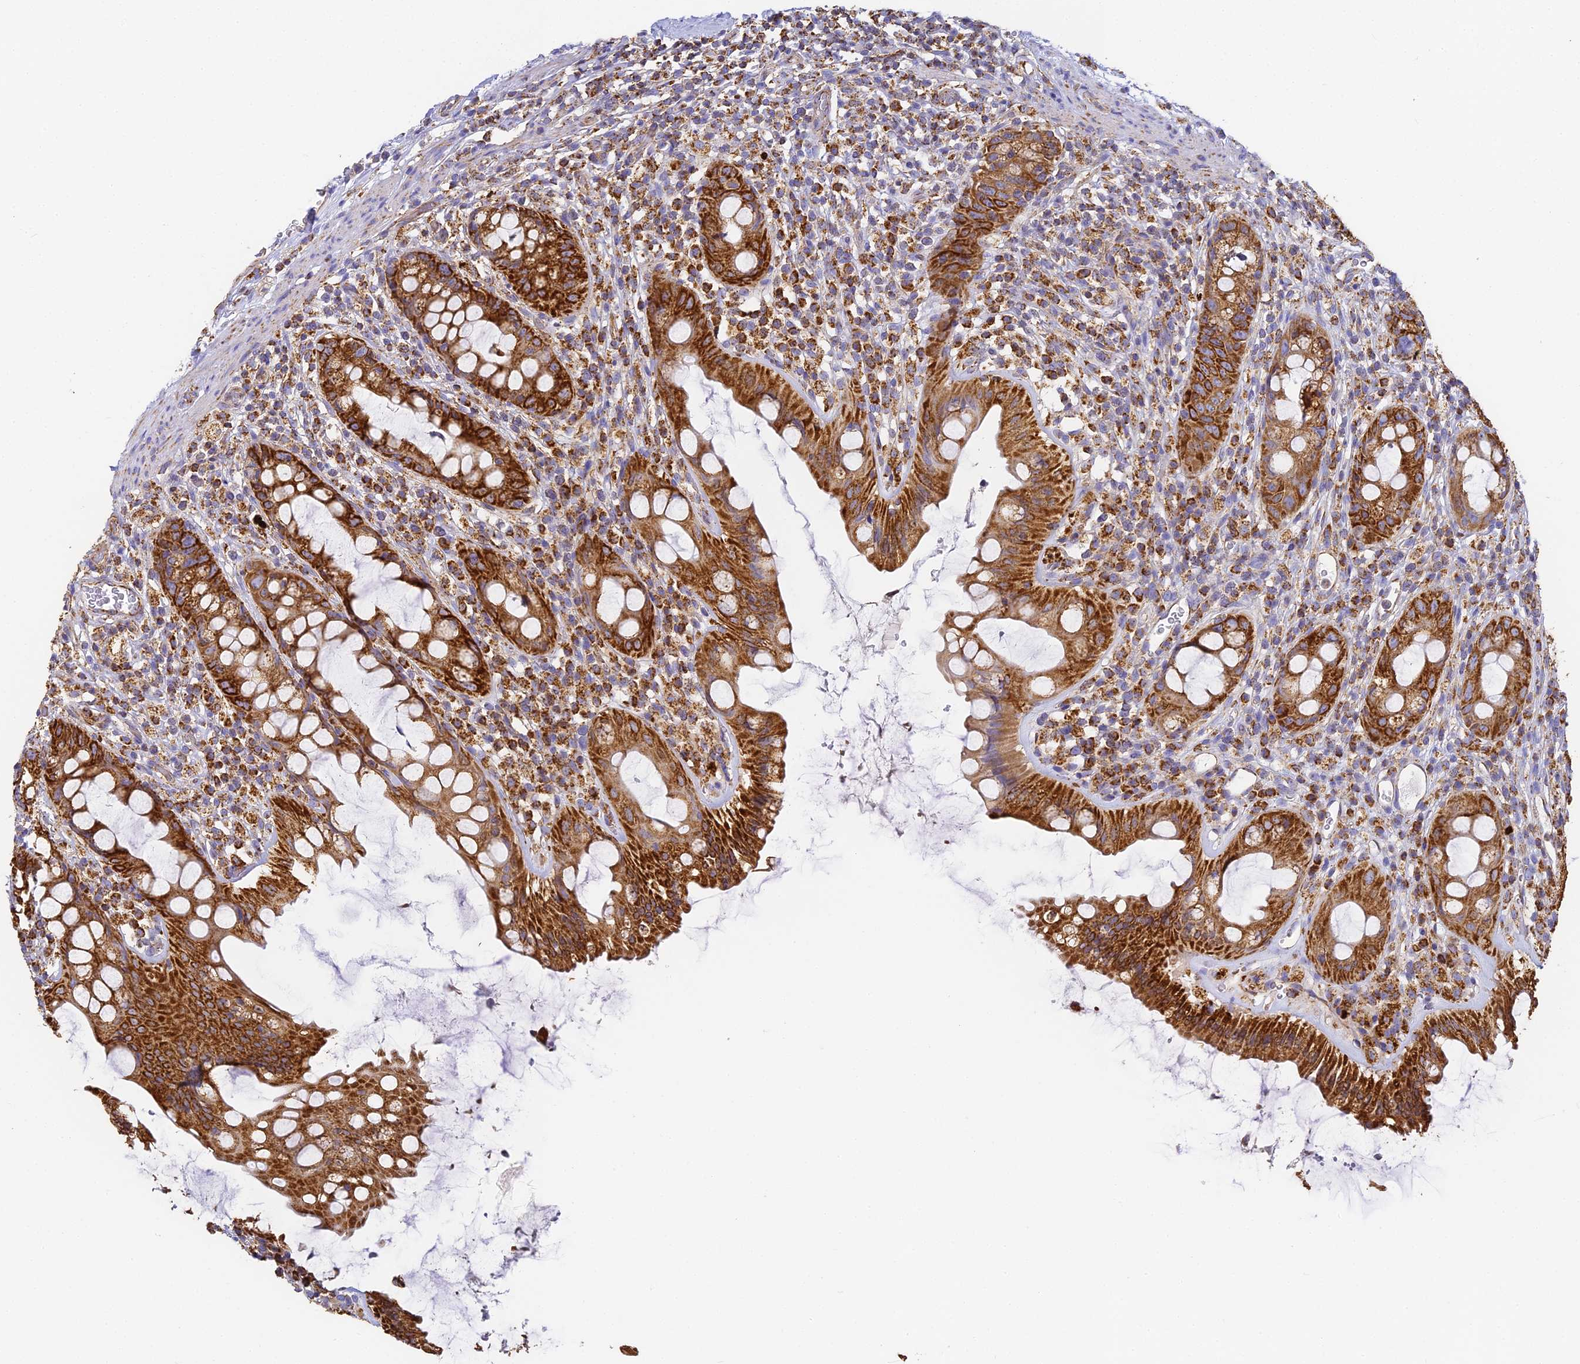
{"staining": {"intensity": "strong", "quantity": ">75%", "location": "cytoplasmic/membranous"}, "tissue": "rectum", "cell_type": "Glandular cells", "image_type": "normal", "snomed": [{"axis": "morphology", "description": "Normal tissue, NOS"}, {"axis": "topography", "description": "Rectum"}], "caption": "Immunohistochemical staining of unremarkable rectum shows high levels of strong cytoplasmic/membranous expression in about >75% of glandular cells.", "gene": "COX6C", "patient": {"sex": "female", "age": 57}}